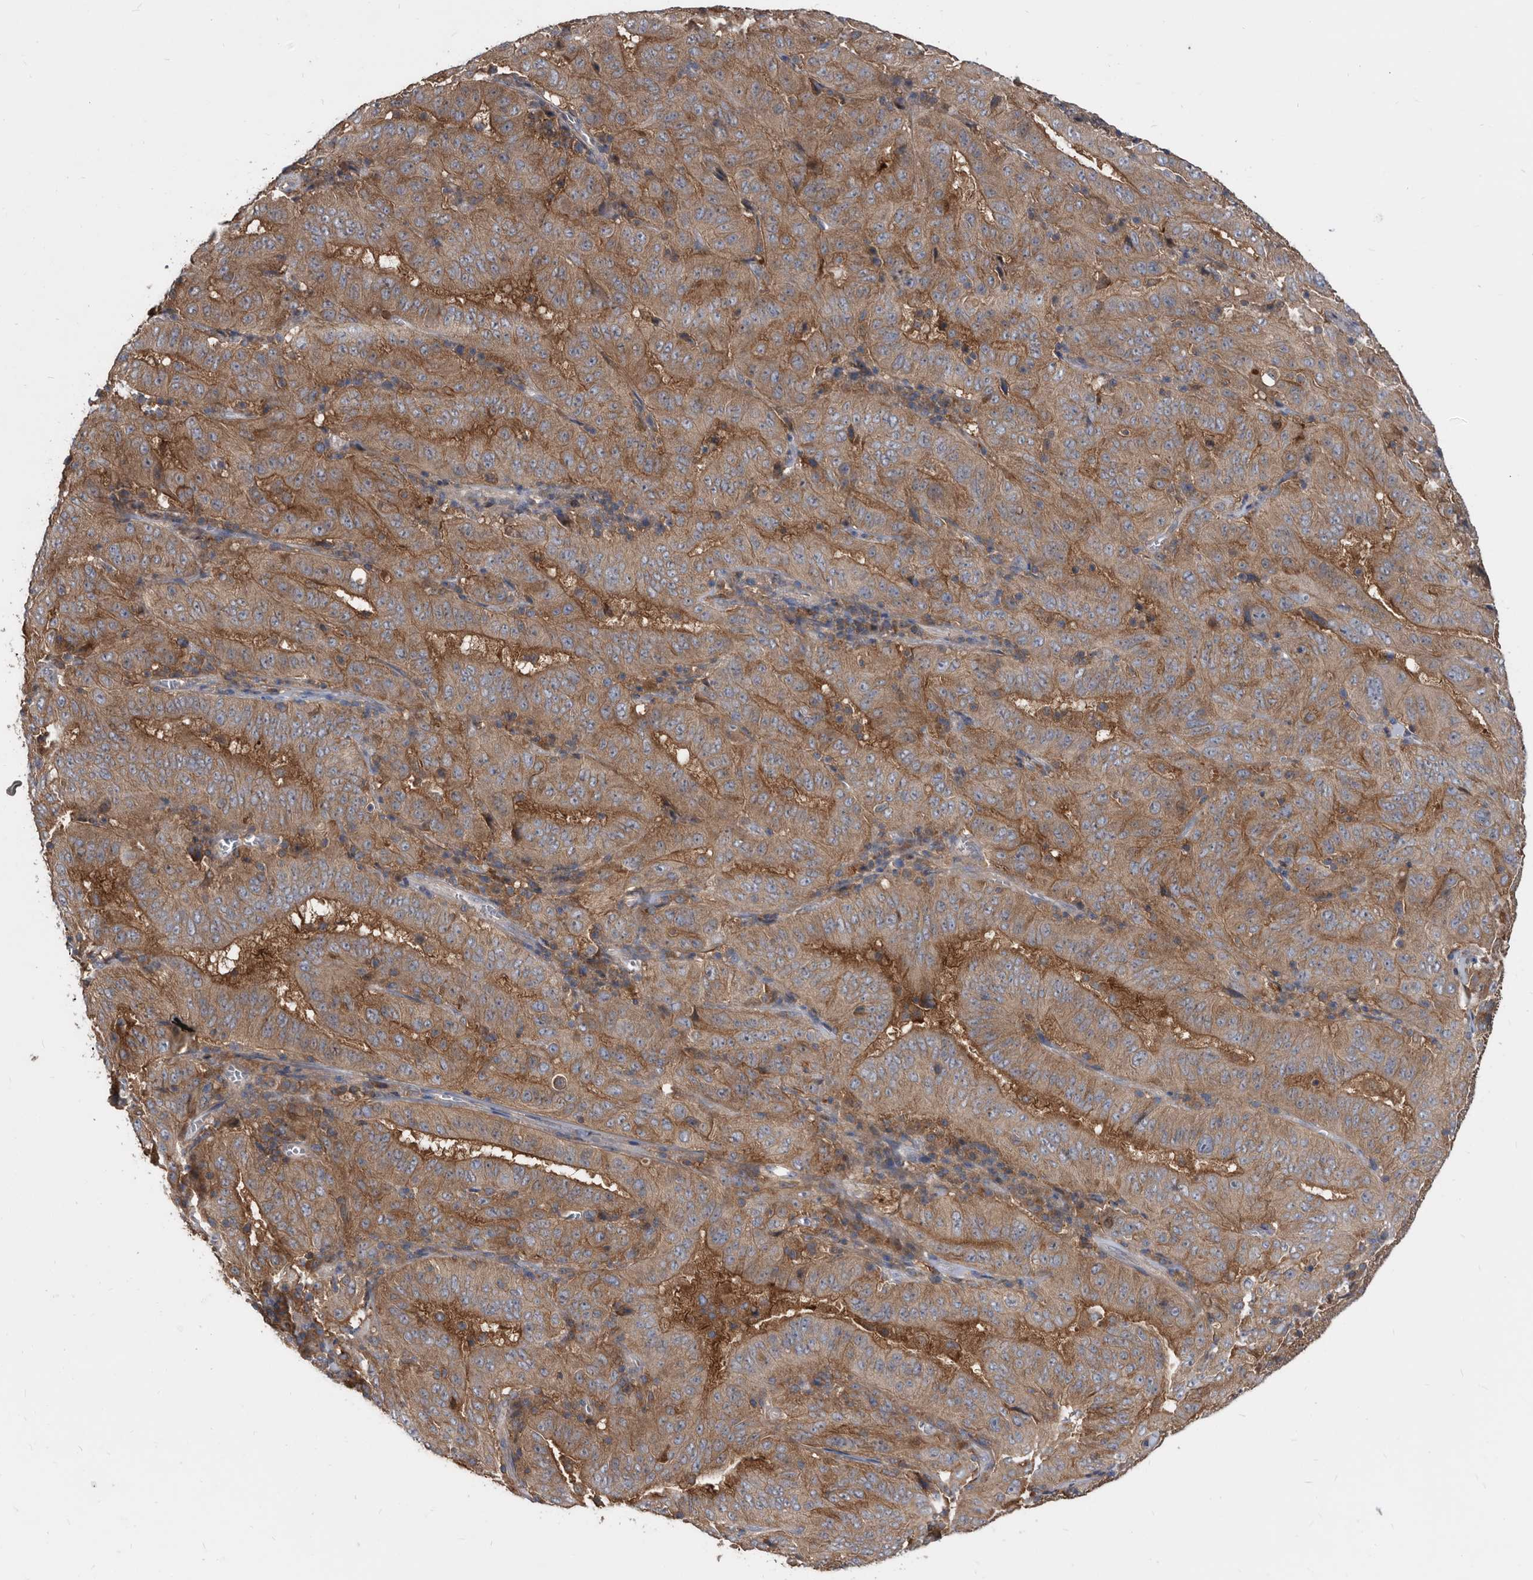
{"staining": {"intensity": "moderate", "quantity": ">75%", "location": "cytoplasmic/membranous"}, "tissue": "pancreatic cancer", "cell_type": "Tumor cells", "image_type": "cancer", "snomed": [{"axis": "morphology", "description": "Adenocarcinoma, NOS"}, {"axis": "topography", "description": "Pancreas"}], "caption": "Approximately >75% of tumor cells in human pancreatic cancer (adenocarcinoma) exhibit moderate cytoplasmic/membranous protein positivity as visualized by brown immunohistochemical staining.", "gene": "APEH", "patient": {"sex": "male", "age": 63}}